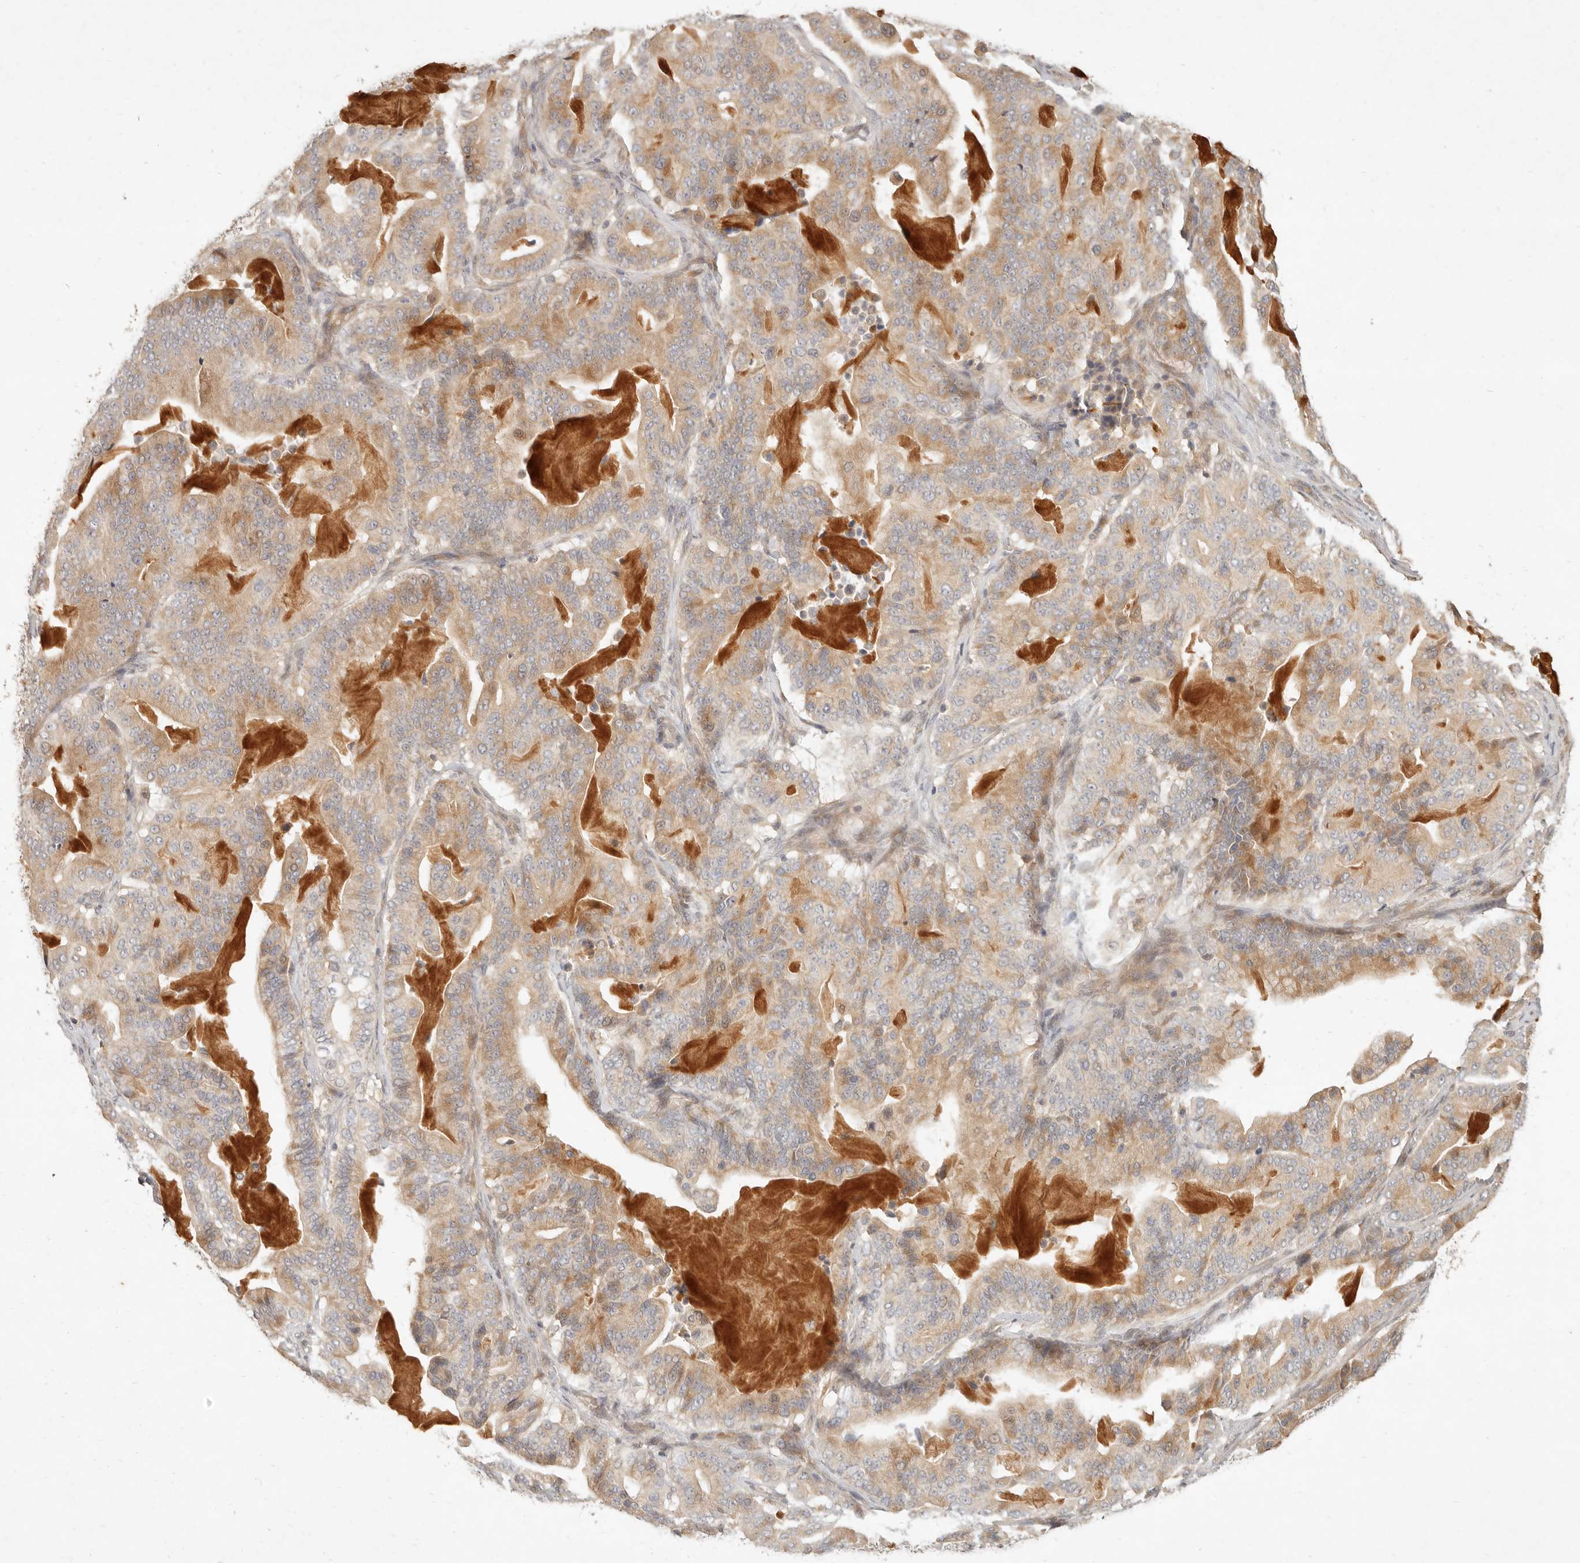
{"staining": {"intensity": "moderate", "quantity": "25%-75%", "location": "cytoplasmic/membranous"}, "tissue": "pancreatic cancer", "cell_type": "Tumor cells", "image_type": "cancer", "snomed": [{"axis": "morphology", "description": "Adenocarcinoma, NOS"}, {"axis": "topography", "description": "Pancreas"}], "caption": "A high-resolution image shows IHC staining of adenocarcinoma (pancreatic), which demonstrates moderate cytoplasmic/membranous expression in about 25%-75% of tumor cells.", "gene": "UBXN11", "patient": {"sex": "male", "age": 63}}